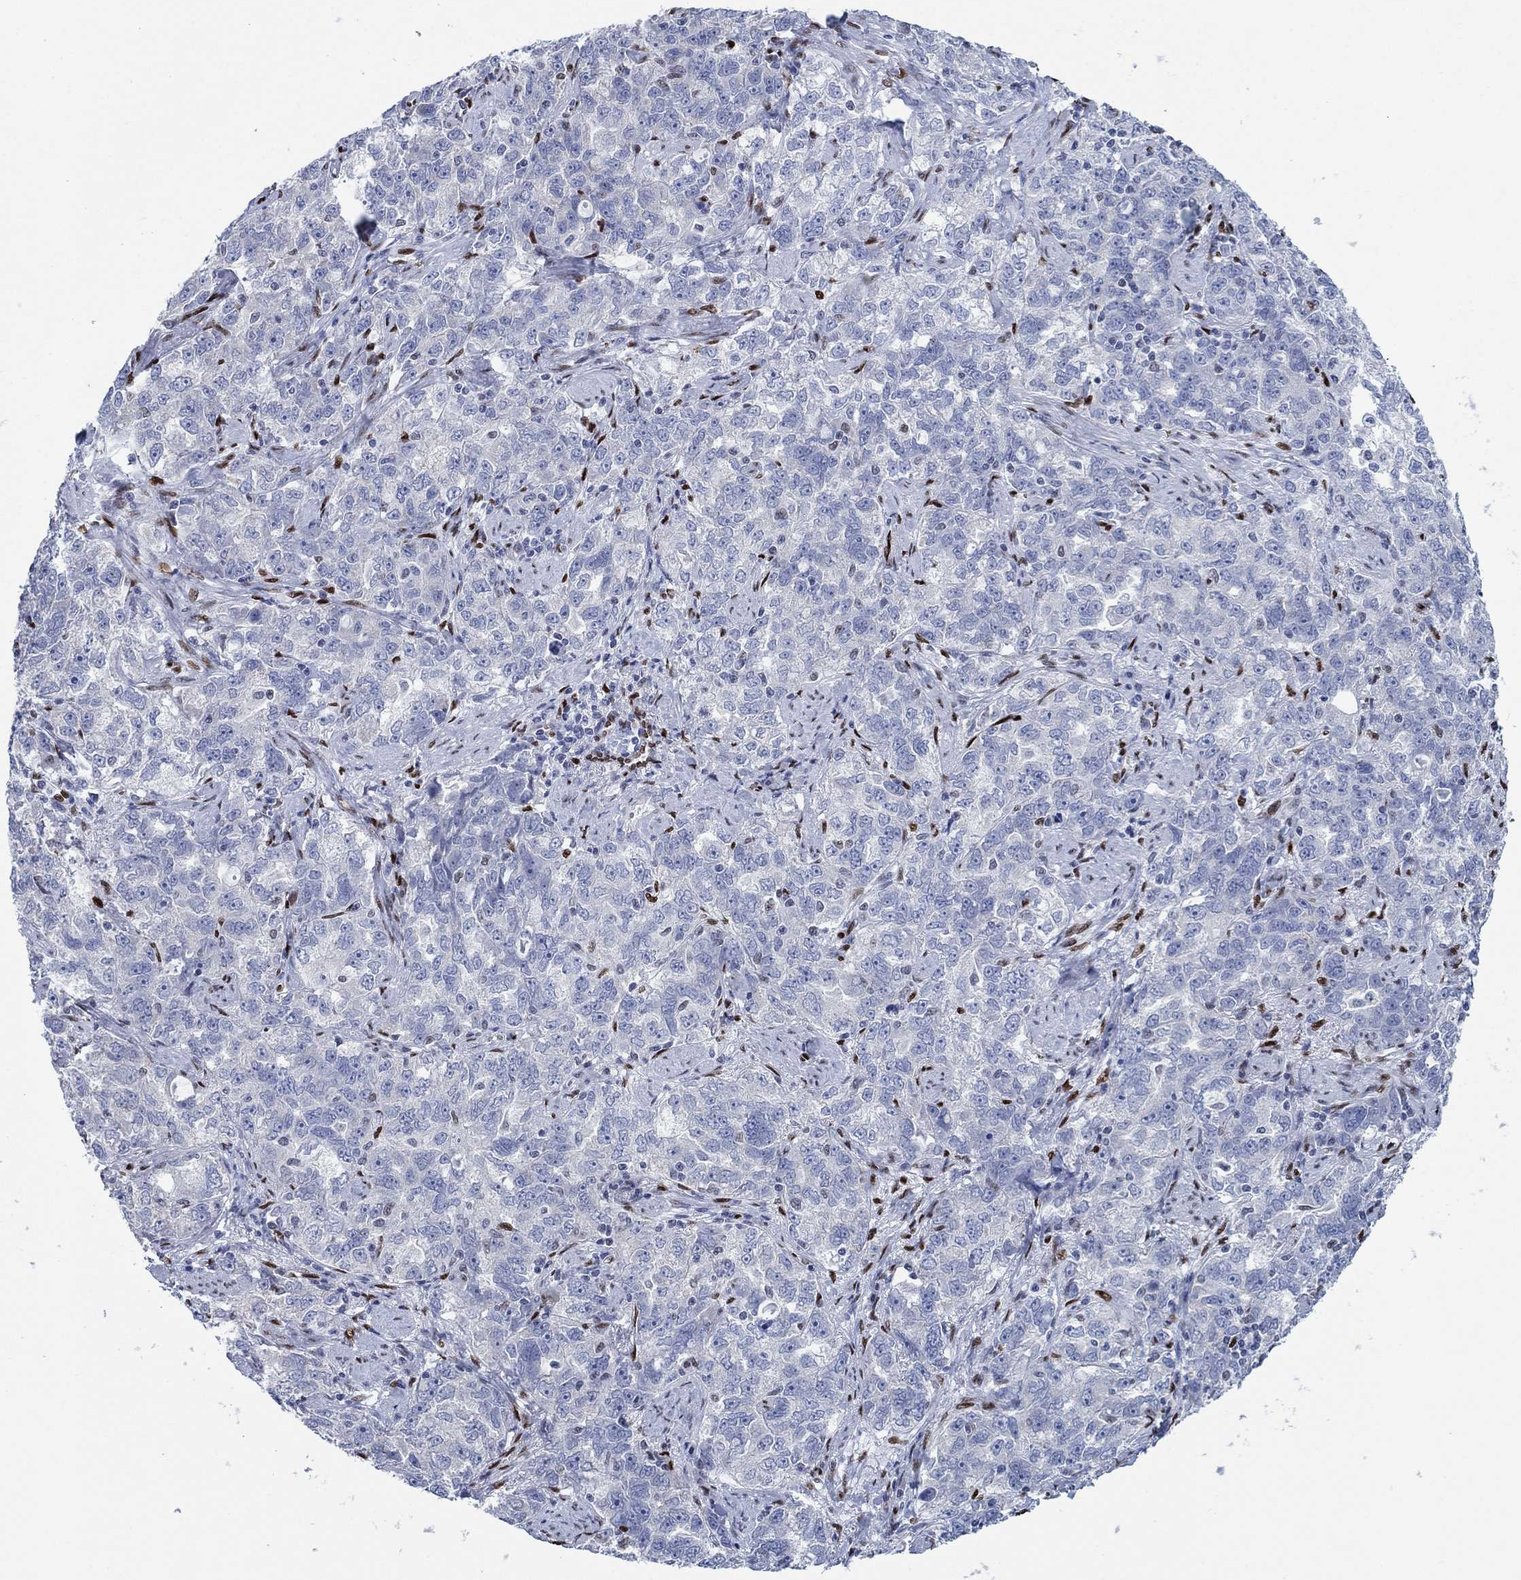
{"staining": {"intensity": "negative", "quantity": "none", "location": "none"}, "tissue": "ovarian cancer", "cell_type": "Tumor cells", "image_type": "cancer", "snomed": [{"axis": "morphology", "description": "Cystadenocarcinoma, serous, NOS"}, {"axis": "topography", "description": "Ovary"}], "caption": "High power microscopy micrograph of an IHC micrograph of ovarian cancer (serous cystadenocarcinoma), revealing no significant expression in tumor cells.", "gene": "ZEB1", "patient": {"sex": "female", "age": 51}}